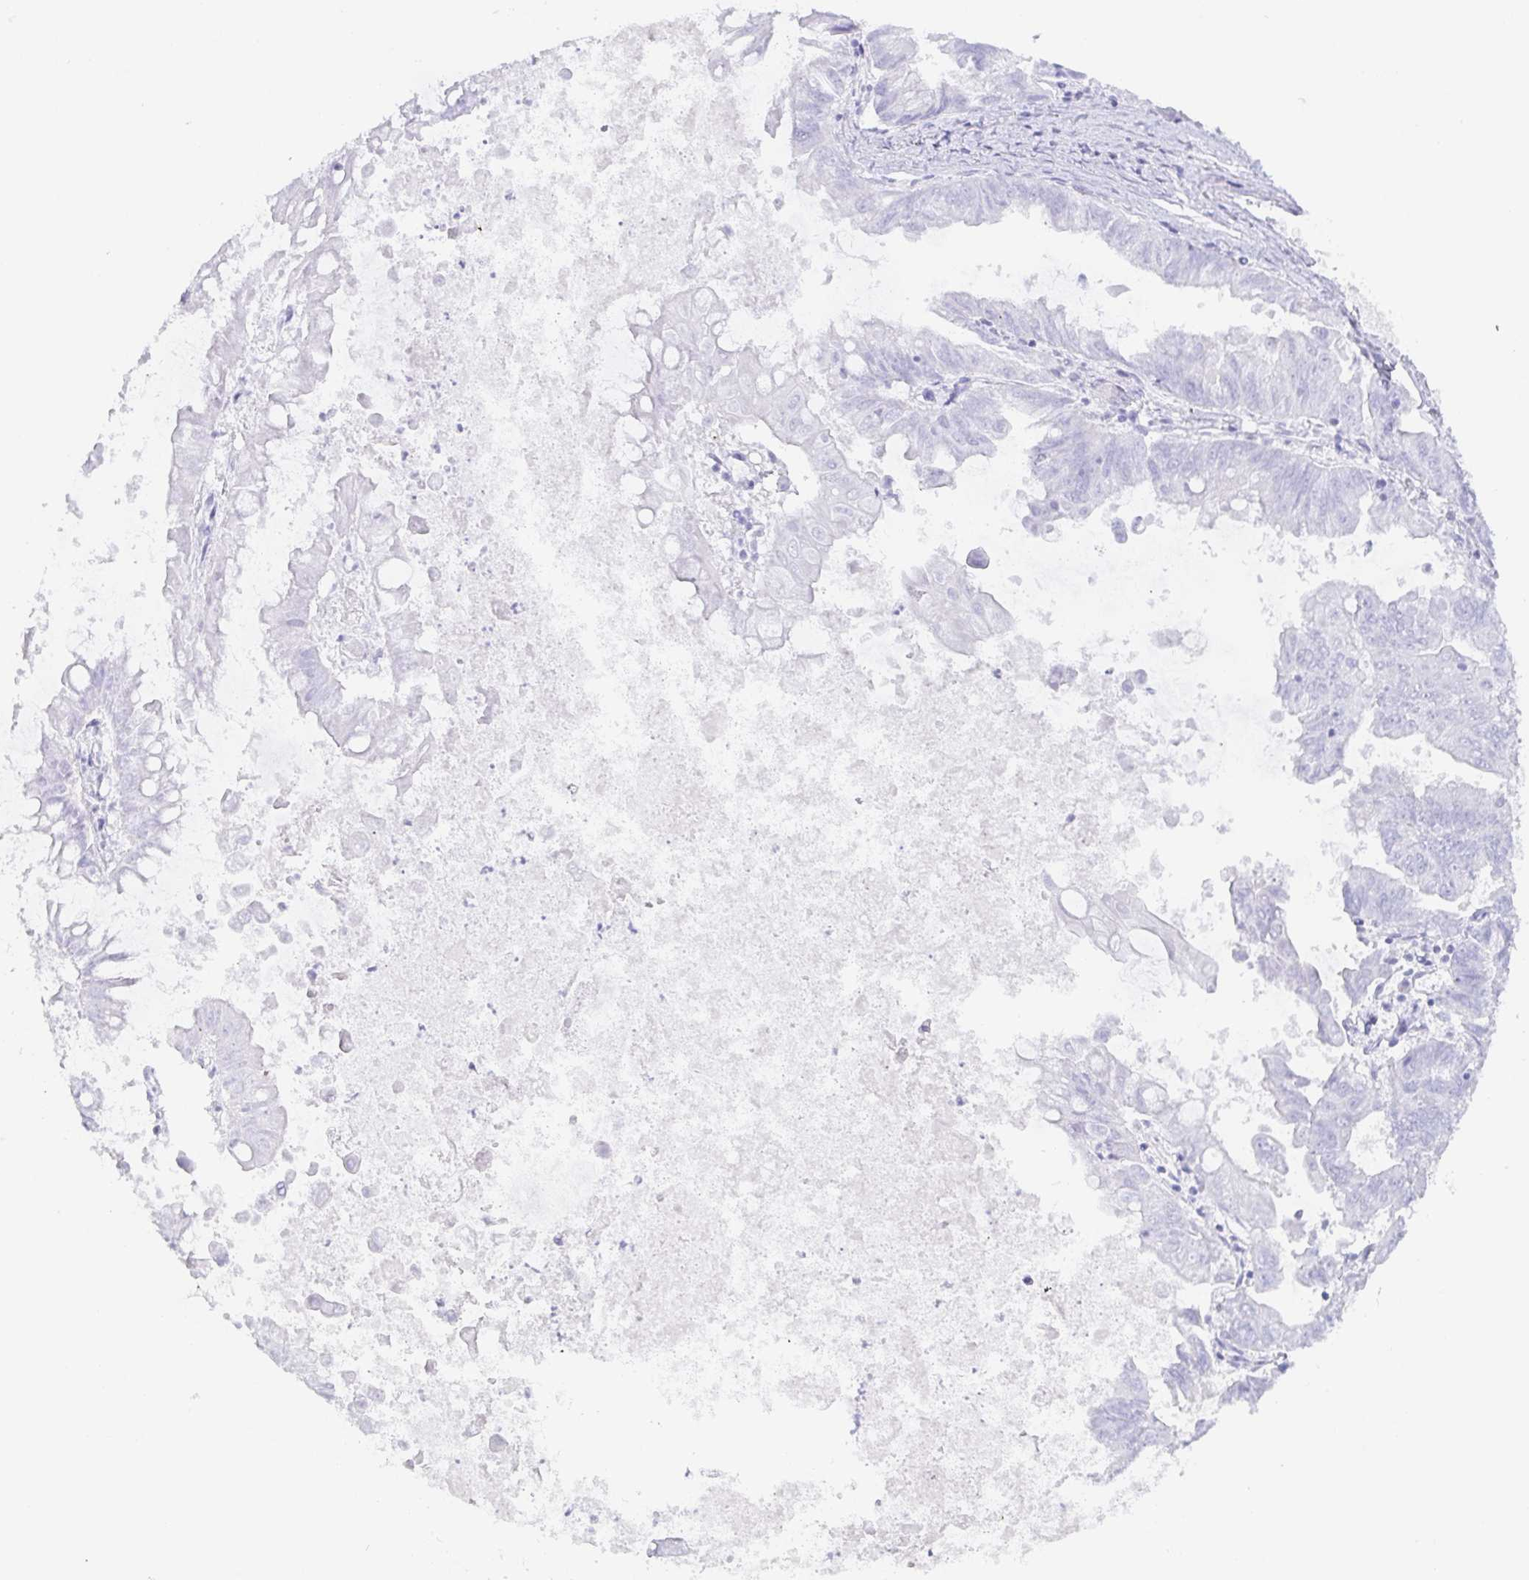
{"staining": {"intensity": "negative", "quantity": "none", "location": "none"}, "tissue": "stomach cancer", "cell_type": "Tumor cells", "image_type": "cancer", "snomed": [{"axis": "morphology", "description": "Adenocarcinoma, NOS"}, {"axis": "topography", "description": "Stomach, upper"}], "caption": "Stomach adenocarcinoma stained for a protein using IHC displays no positivity tumor cells.", "gene": "PRR27", "patient": {"sex": "male", "age": 80}}